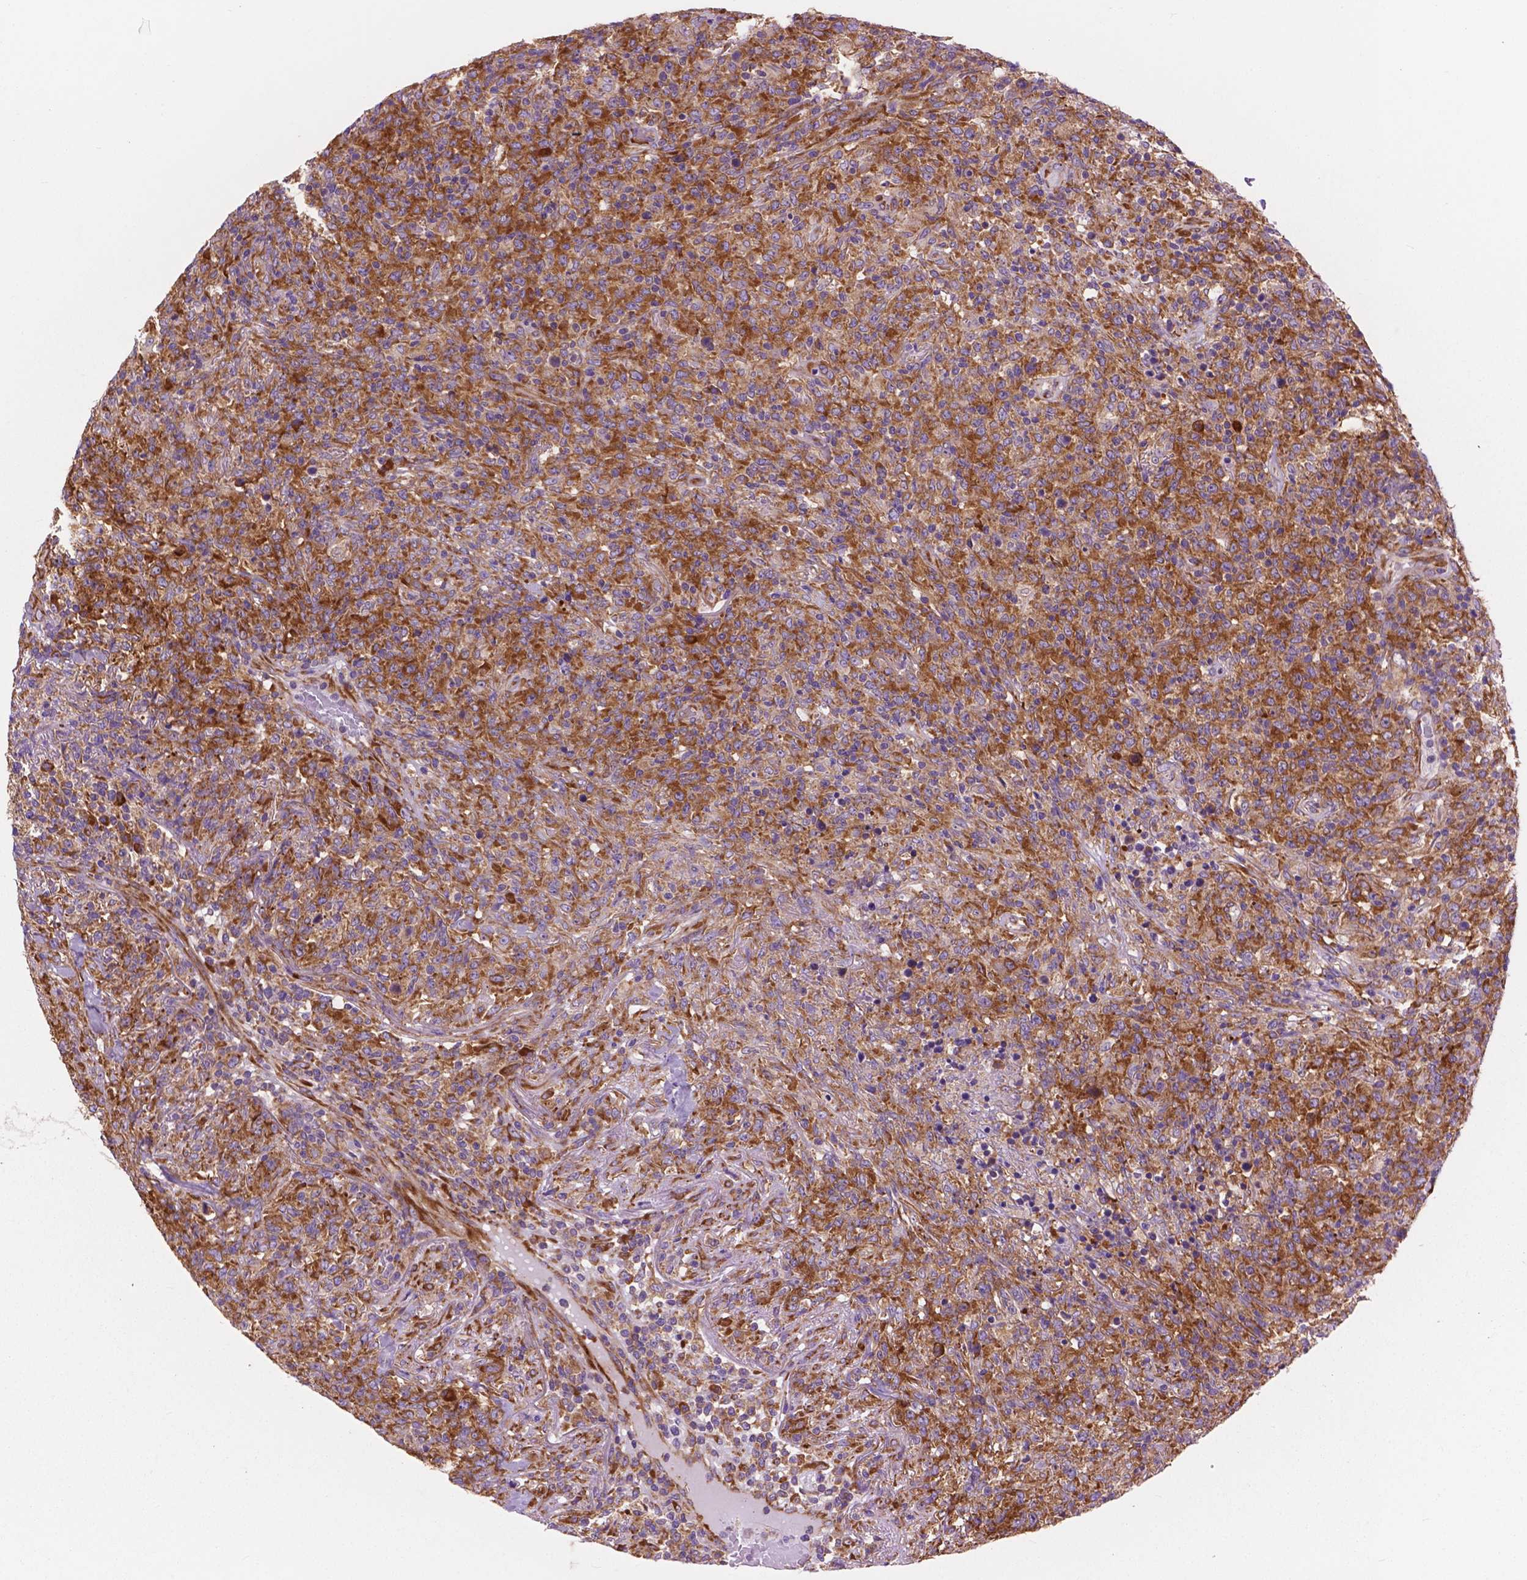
{"staining": {"intensity": "moderate", "quantity": ">75%", "location": "cytoplasmic/membranous"}, "tissue": "lymphoma", "cell_type": "Tumor cells", "image_type": "cancer", "snomed": [{"axis": "morphology", "description": "Malignant lymphoma, non-Hodgkin's type, High grade"}, {"axis": "topography", "description": "Lung"}], "caption": "IHC (DAB) staining of lymphoma exhibits moderate cytoplasmic/membranous protein expression in approximately >75% of tumor cells.", "gene": "RPL37A", "patient": {"sex": "male", "age": 79}}